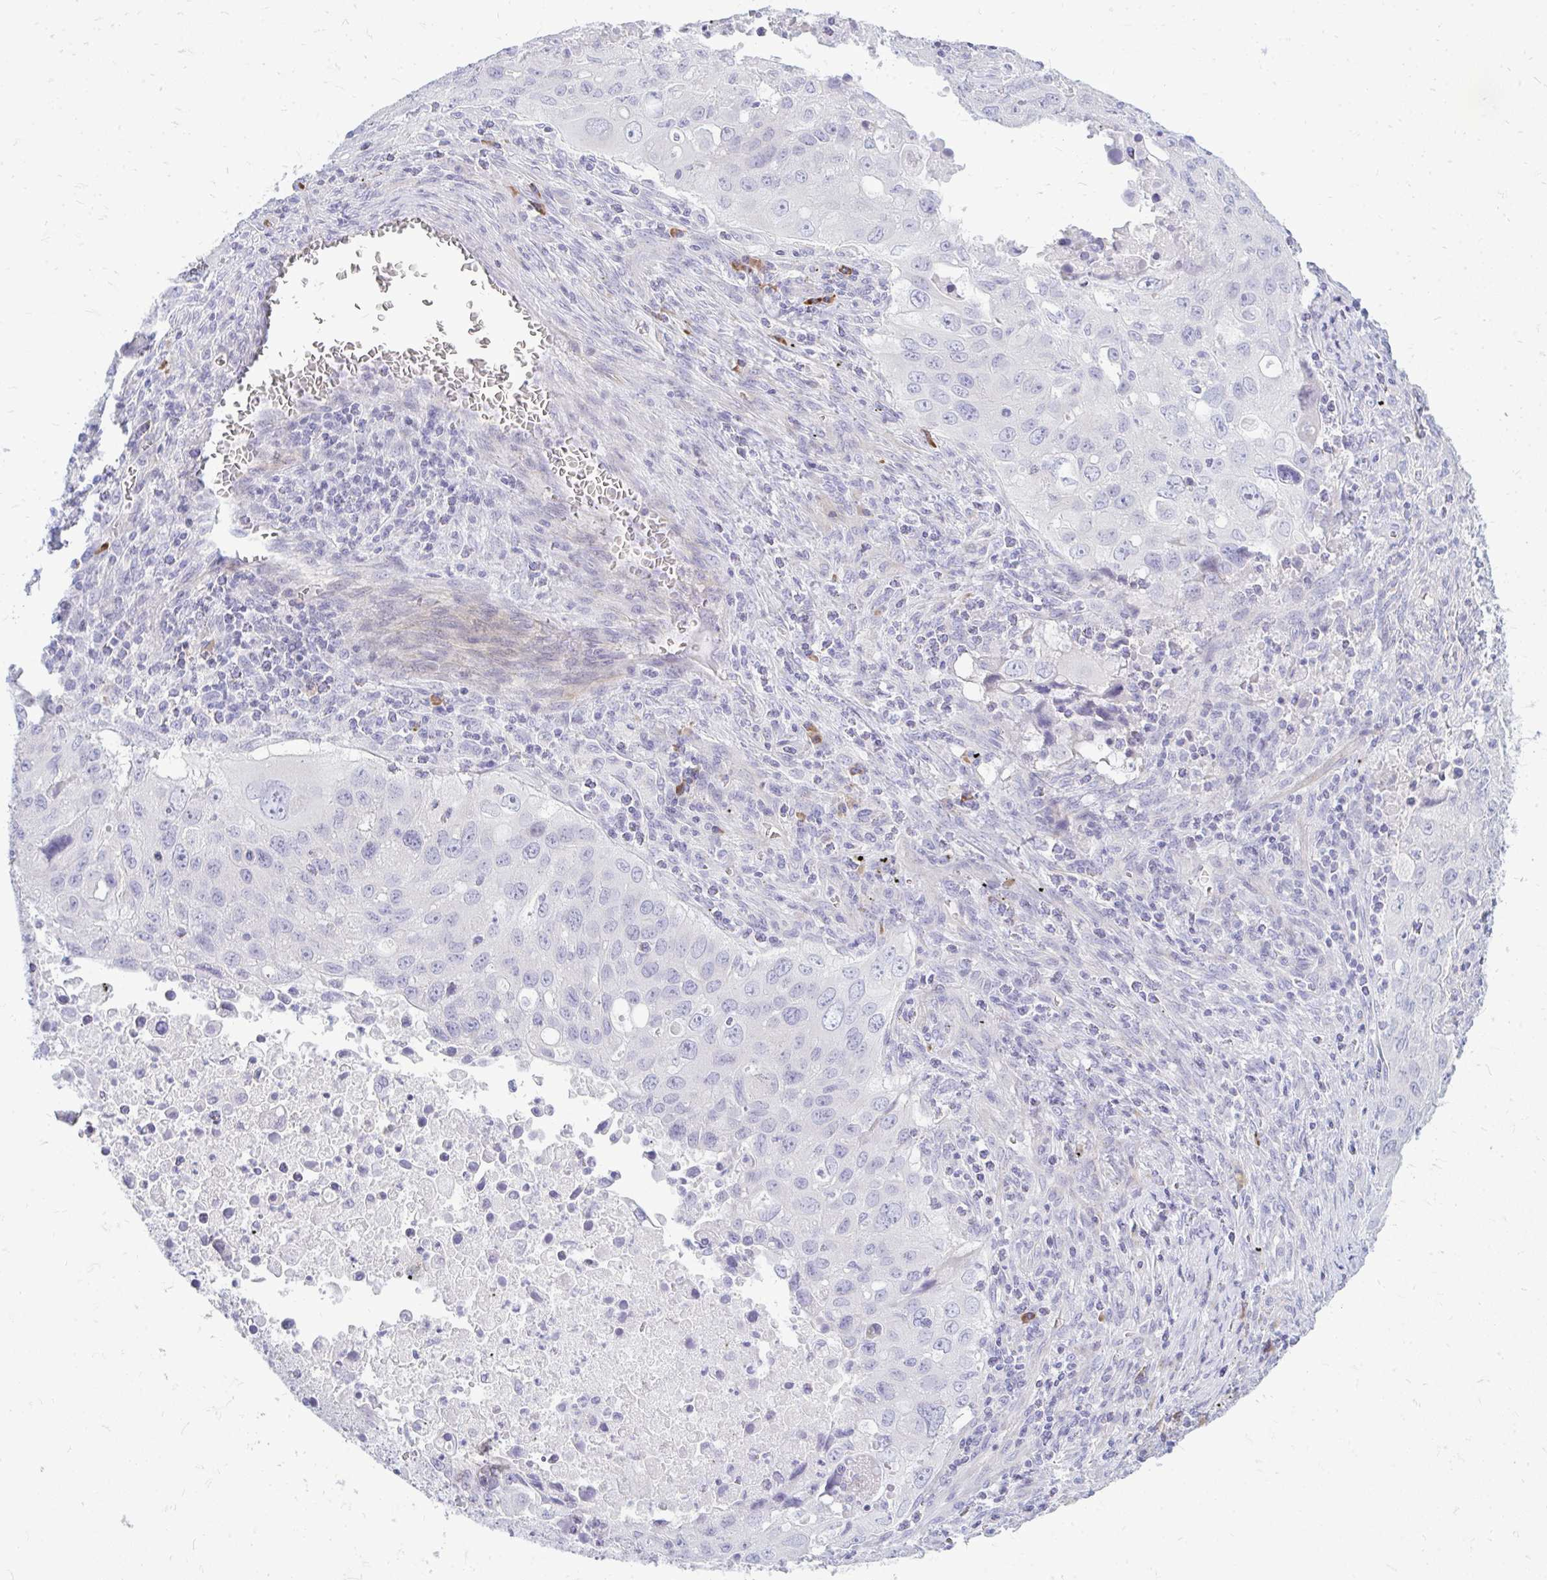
{"staining": {"intensity": "negative", "quantity": "none", "location": "none"}, "tissue": "lung cancer", "cell_type": "Tumor cells", "image_type": "cancer", "snomed": [{"axis": "morphology", "description": "Adenocarcinoma, NOS"}, {"axis": "morphology", "description": "Adenocarcinoma, metastatic, NOS"}, {"axis": "topography", "description": "Lymph node"}, {"axis": "topography", "description": "Lung"}], "caption": "Tumor cells show no significant expression in lung adenocarcinoma.", "gene": "TSPEAR", "patient": {"sex": "female", "age": 42}}